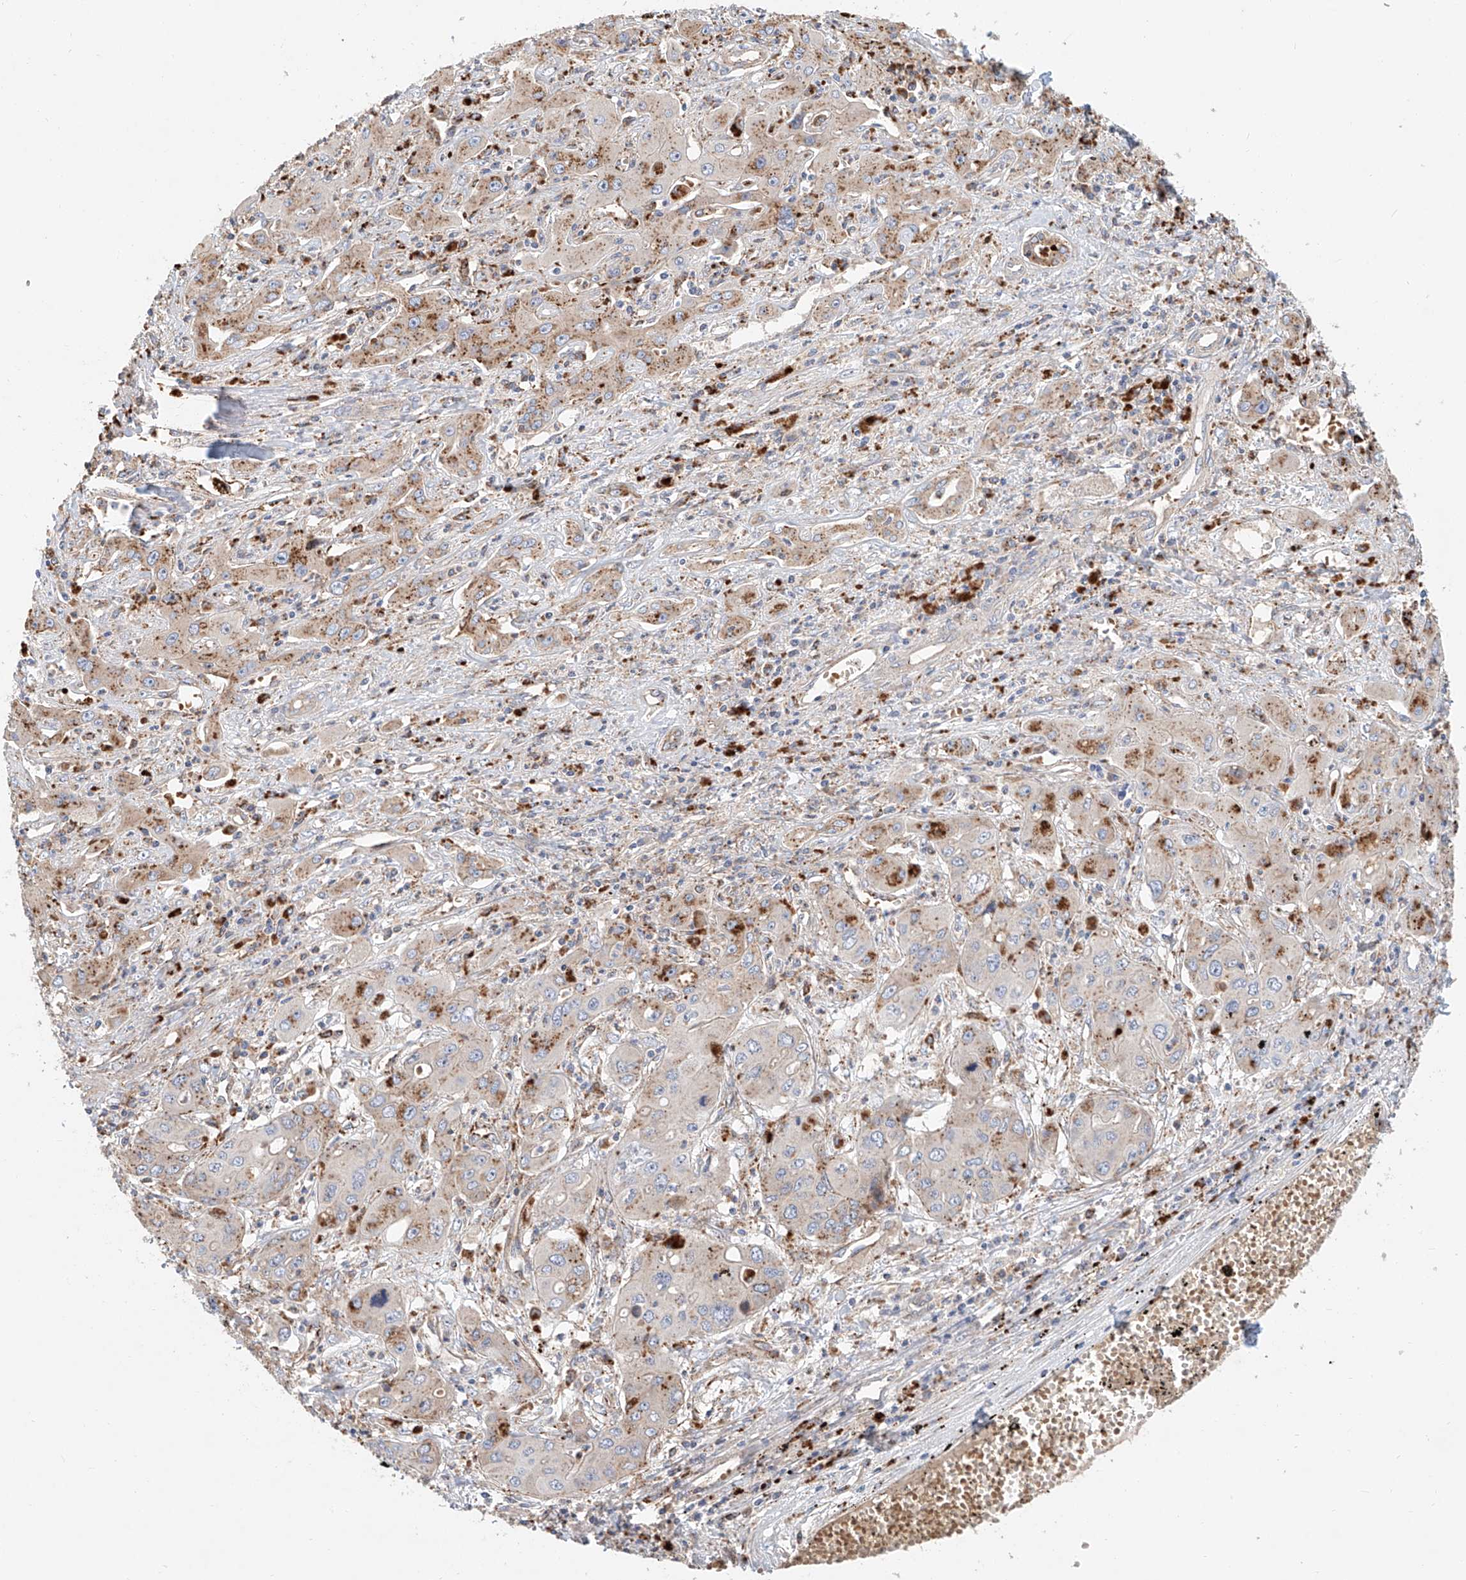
{"staining": {"intensity": "moderate", "quantity": "<25%", "location": "cytoplasmic/membranous"}, "tissue": "liver cancer", "cell_type": "Tumor cells", "image_type": "cancer", "snomed": [{"axis": "morphology", "description": "Cholangiocarcinoma"}, {"axis": "topography", "description": "Liver"}], "caption": "Immunohistochemistry (IHC) photomicrograph of neoplastic tissue: liver cancer (cholangiocarcinoma) stained using IHC shows low levels of moderate protein expression localized specifically in the cytoplasmic/membranous of tumor cells, appearing as a cytoplasmic/membranous brown color.", "gene": "HGSNAT", "patient": {"sex": "male", "age": 67}}